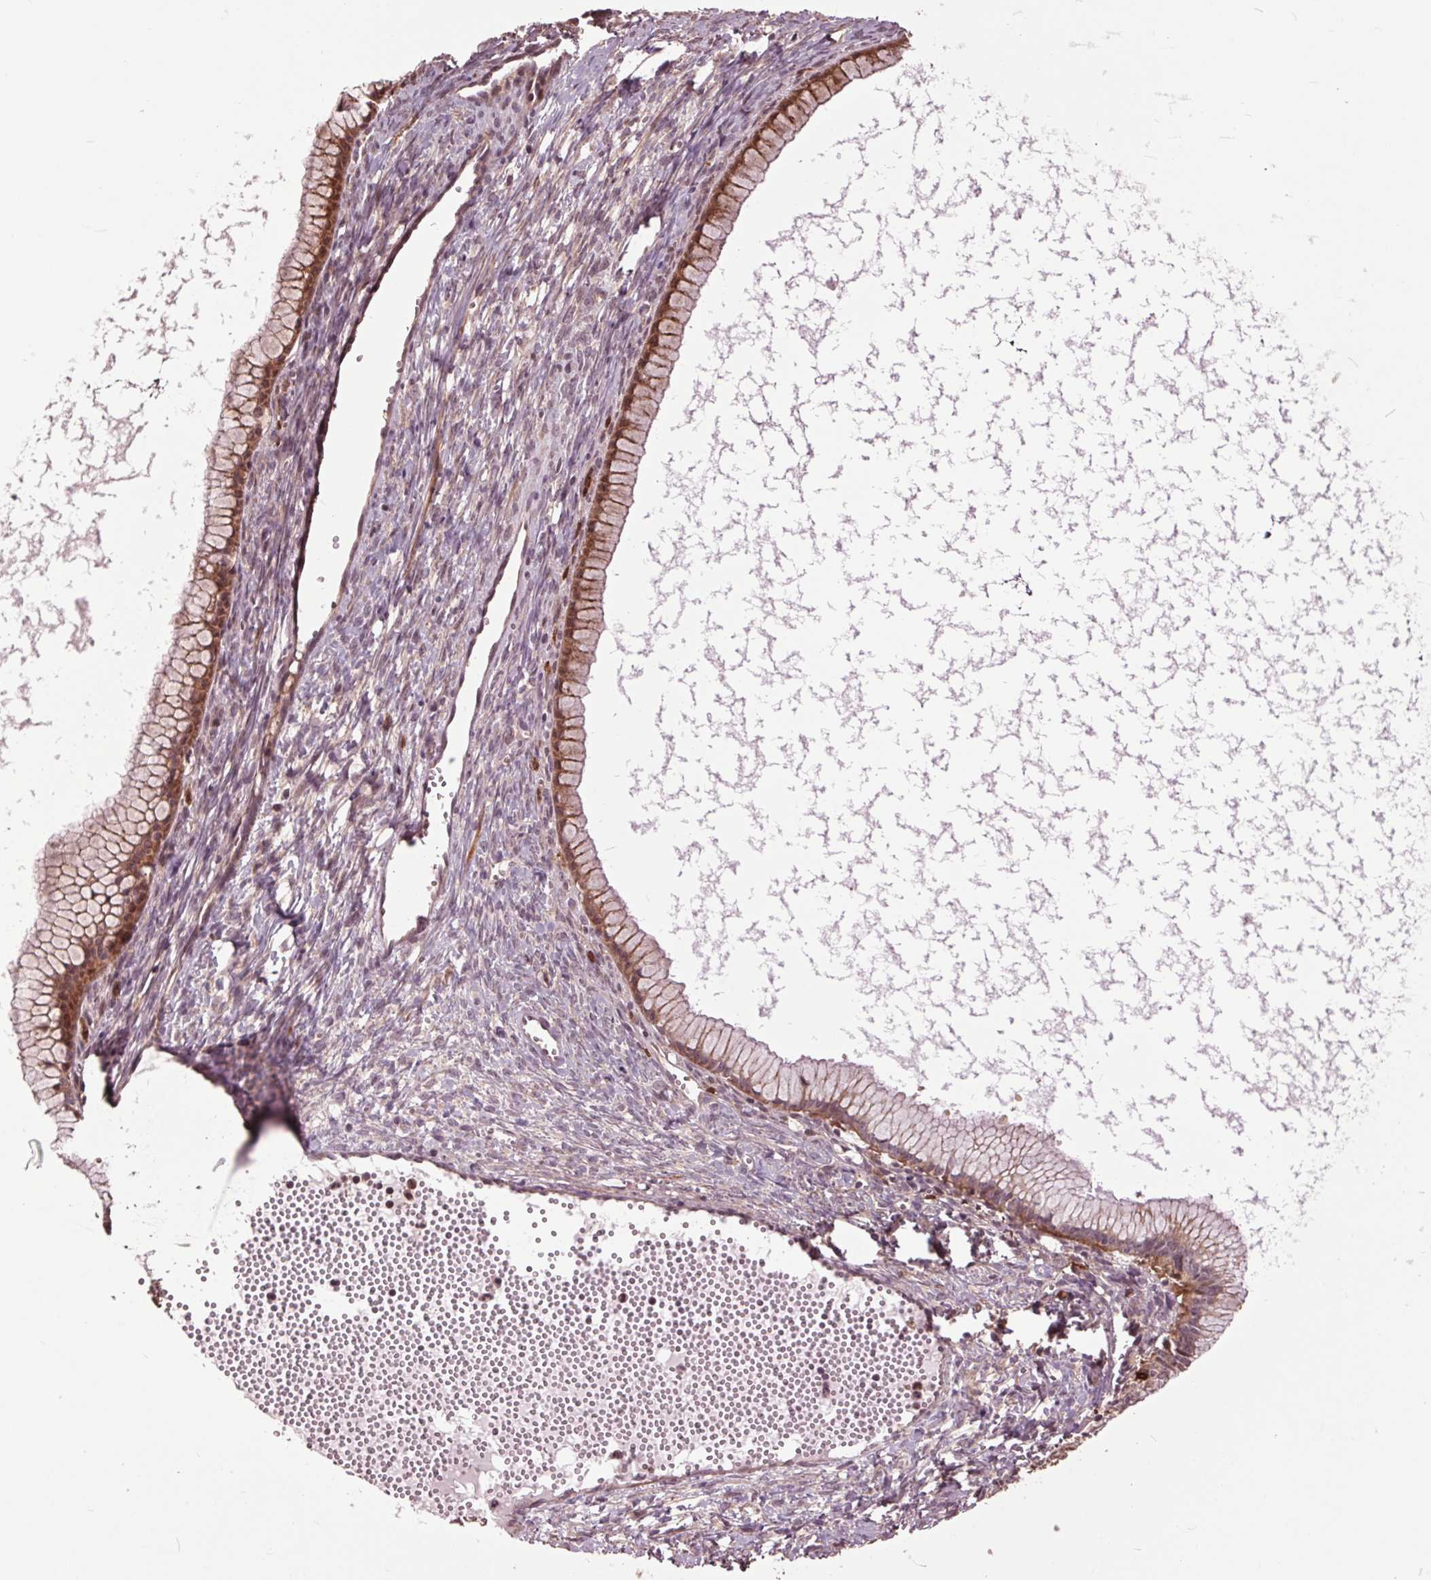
{"staining": {"intensity": "moderate", "quantity": ">75%", "location": "cytoplasmic/membranous,nuclear"}, "tissue": "ovarian cancer", "cell_type": "Tumor cells", "image_type": "cancer", "snomed": [{"axis": "morphology", "description": "Cystadenocarcinoma, mucinous, NOS"}, {"axis": "topography", "description": "Ovary"}], "caption": "Human ovarian mucinous cystadenocarcinoma stained for a protein (brown) reveals moderate cytoplasmic/membranous and nuclear positive positivity in about >75% of tumor cells.", "gene": "CEP95", "patient": {"sex": "female", "age": 41}}